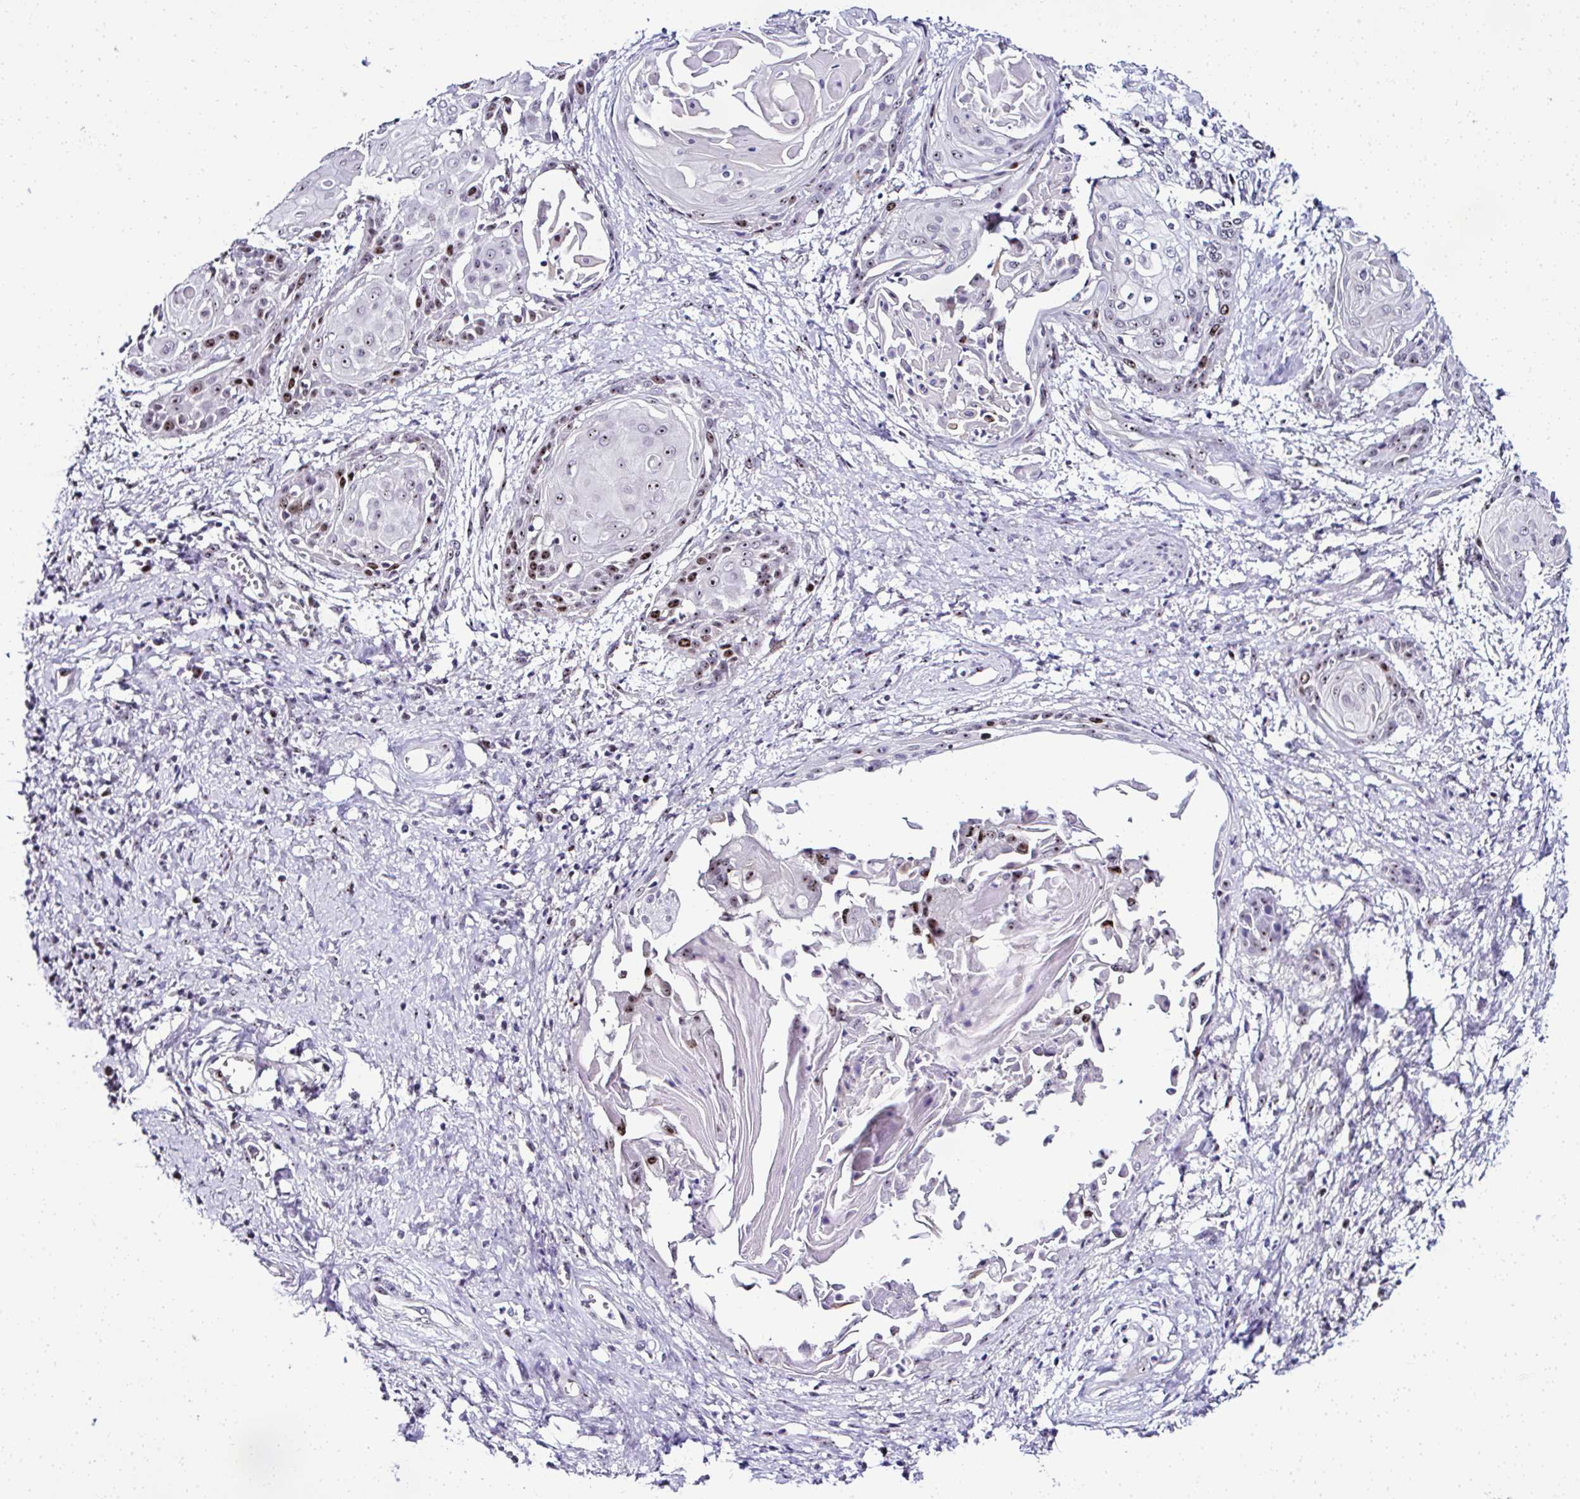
{"staining": {"intensity": "moderate", "quantity": "25%-75%", "location": "nuclear"}, "tissue": "cervical cancer", "cell_type": "Tumor cells", "image_type": "cancer", "snomed": [{"axis": "morphology", "description": "Squamous cell carcinoma, NOS"}, {"axis": "topography", "description": "Cervix"}], "caption": "The immunohistochemical stain highlights moderate nuclear expression in tumor cells of cervical cancer tissue. The protein is shown in brown color, while the nuclei are stained blue.", "gene": "CEP72", "patient": {"sex": "female", "age": 57}}